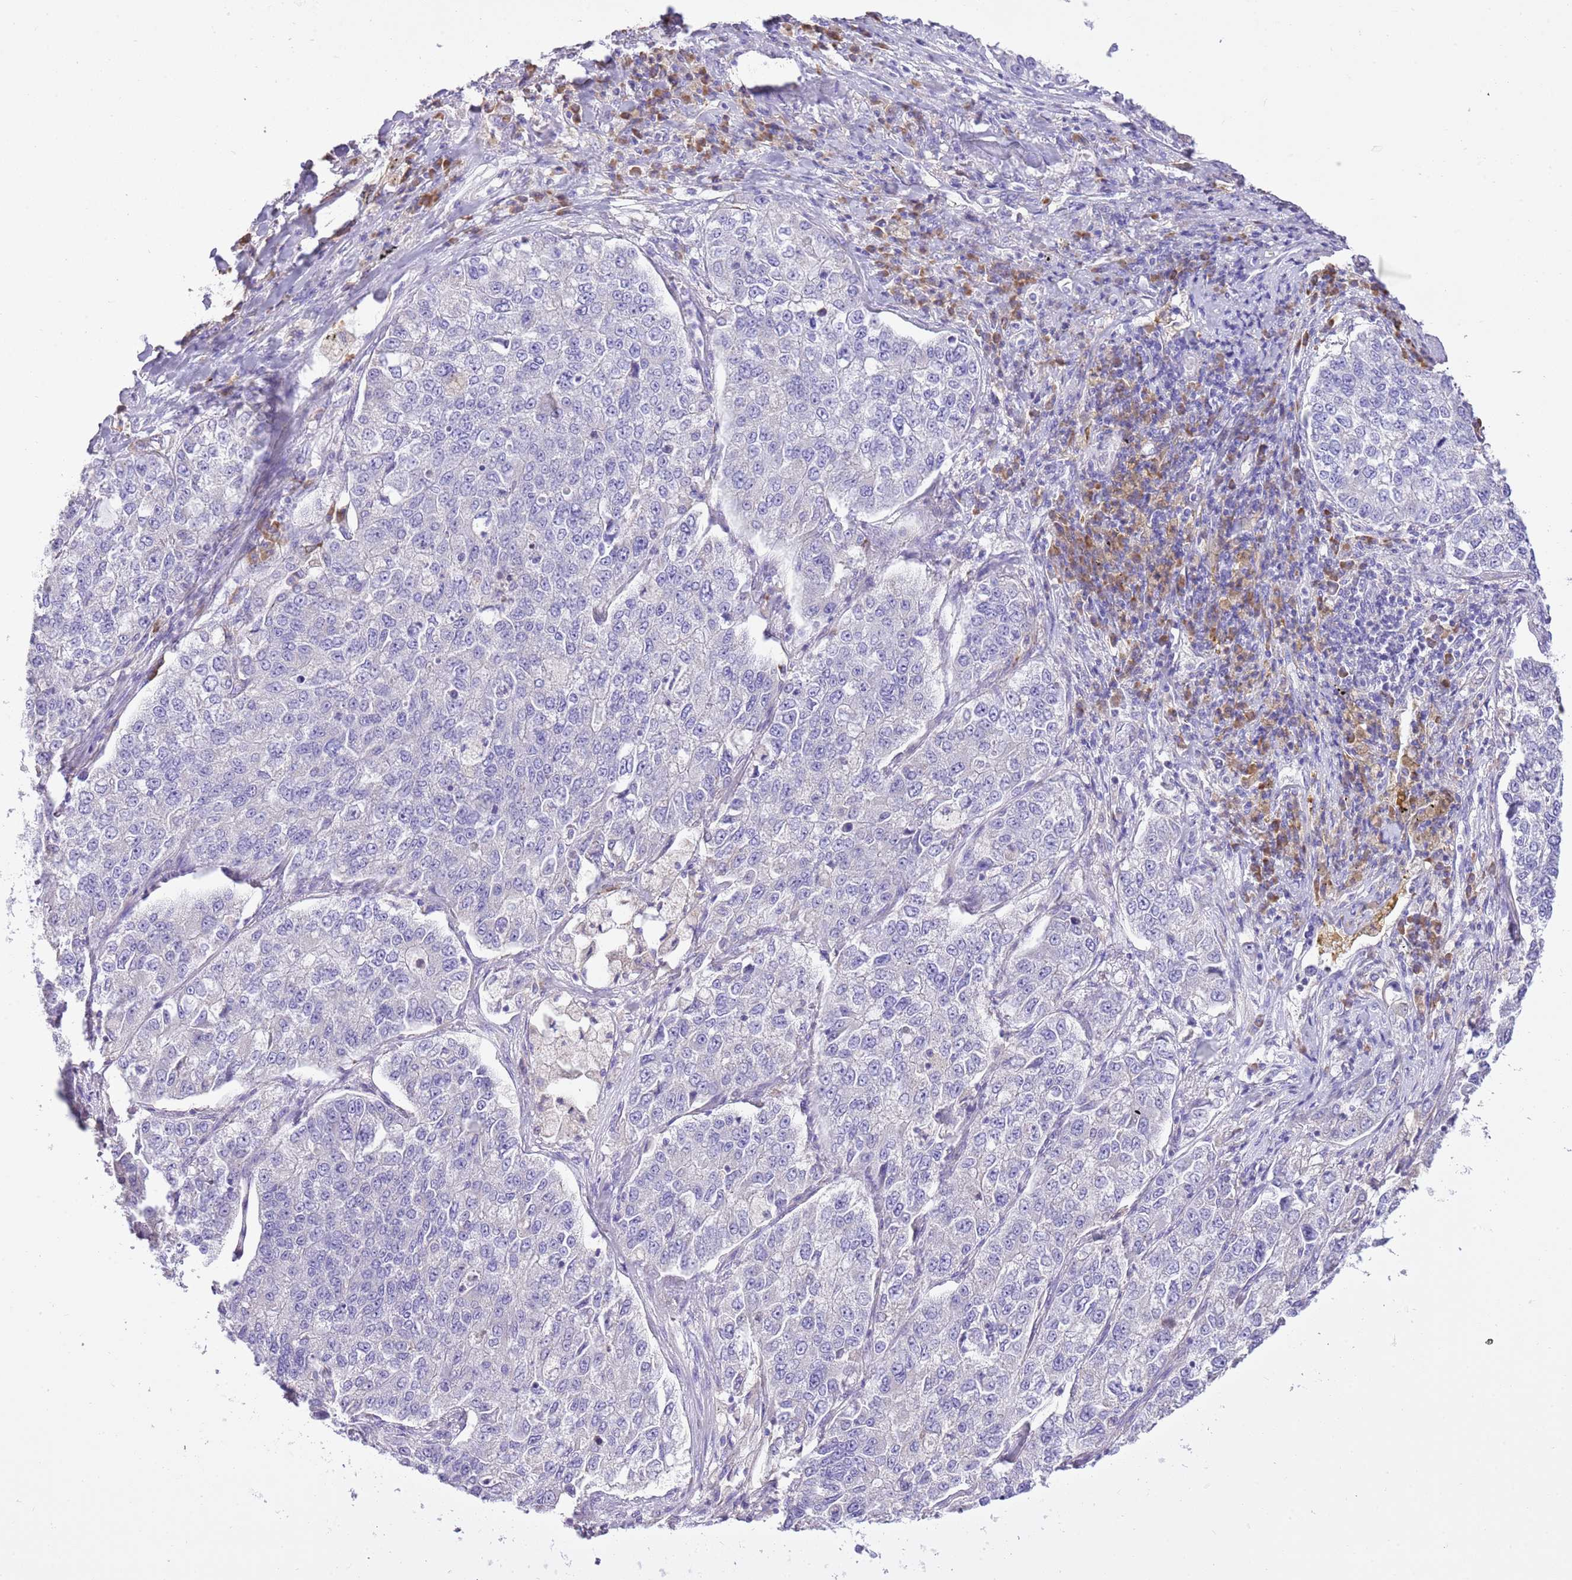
{"staining": {"intensity": "negative", "quantity": "none", "location": "none"}, "tissue": "lung cancer", "cell_type": "Tumor cells", "image_type": "cancer", "snomed": [{"axis": "morphology", "description": "Adenocarcinoma, NOS"}, {"axis": "topography", "description": "Lung"}], "caption": "An IHC photomicrograph of lung cancer is shown. There is no staining in tumor cells of lung cancer.", "gene": "AAR2", "patient": {"sex": "male", "age": 49}}